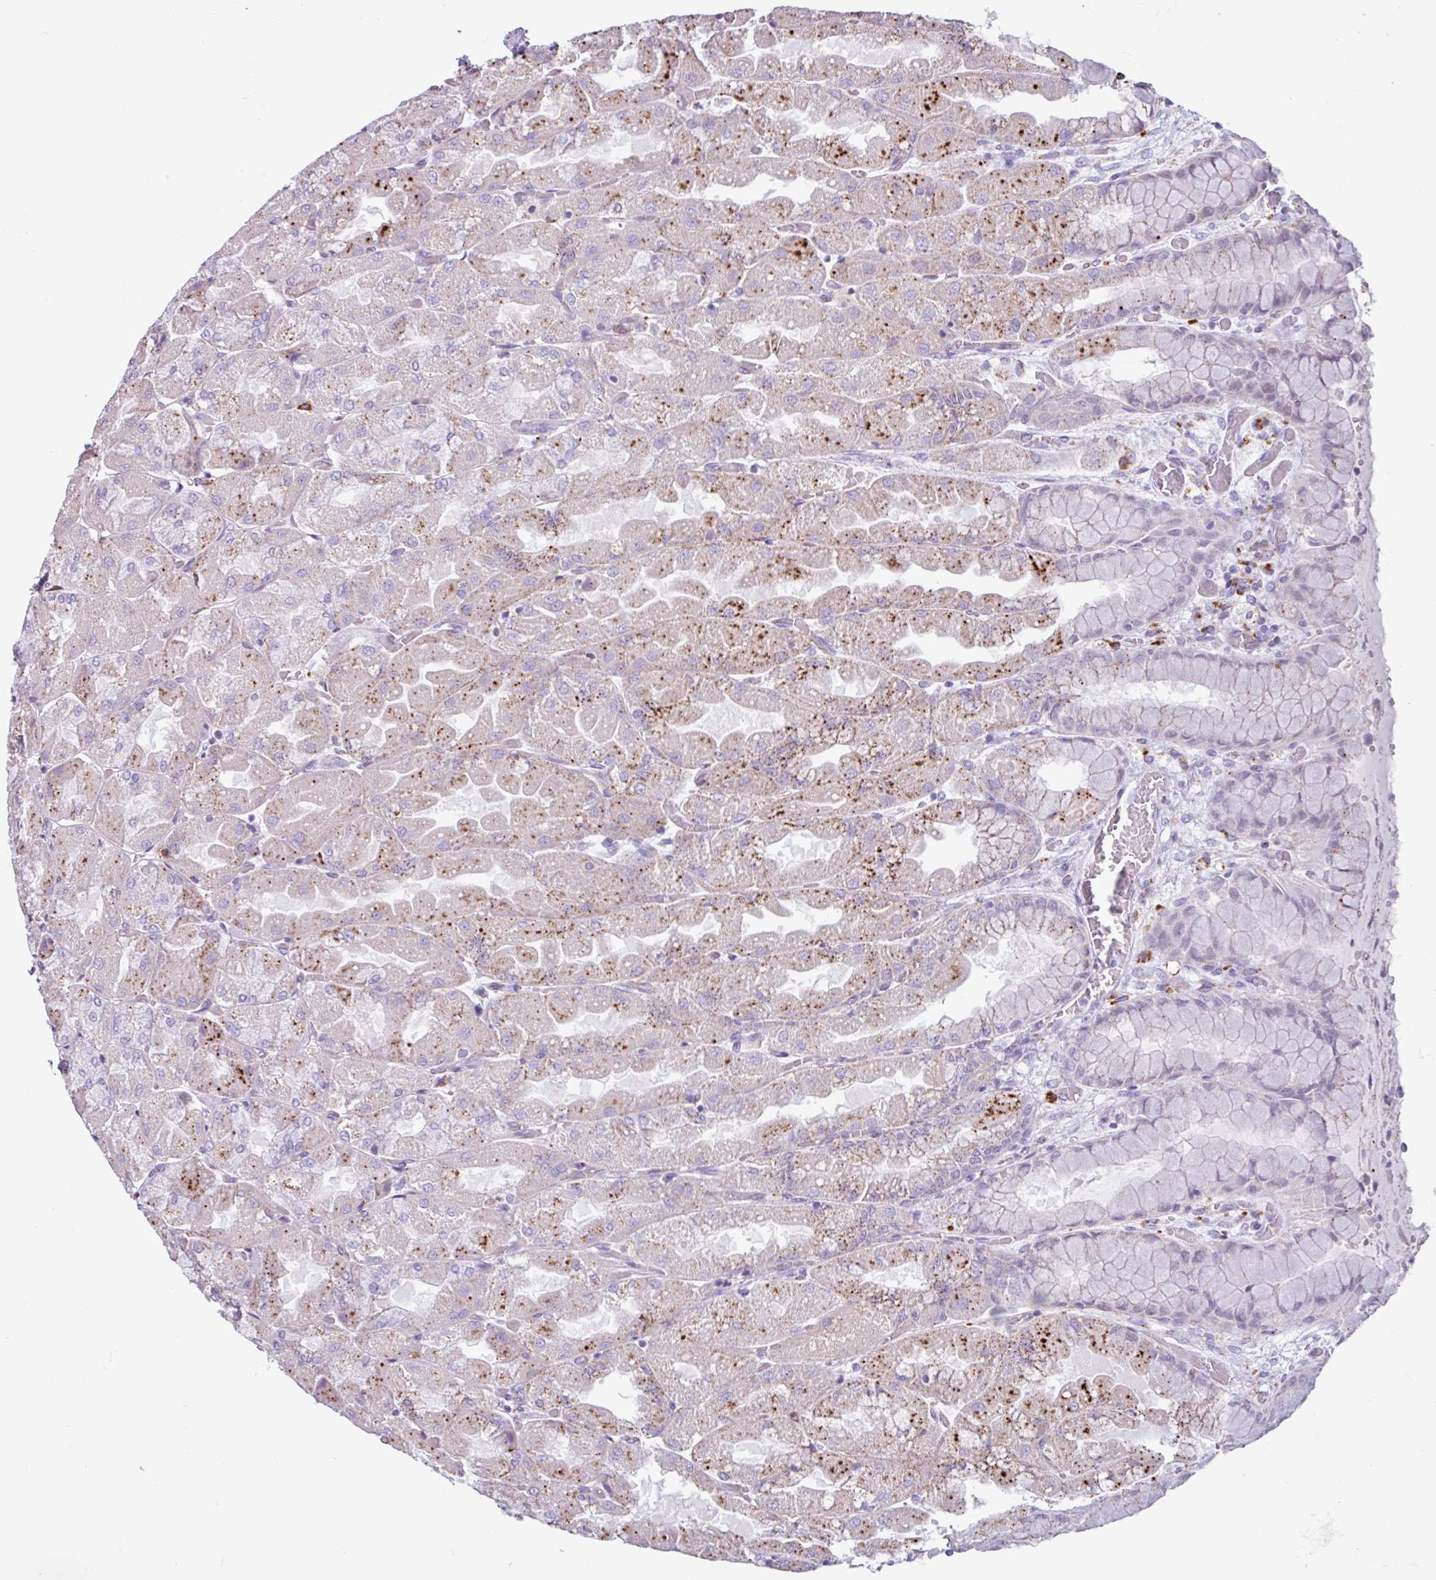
{"staining": {"intensity": "moderate", "quantity": "25%-75%", "location": "cytoplasmic/membranous"}, "tissue": "stomach", "cell_type": "Glandular cells", "image_type": "normal", "snomed": [{"axis": "morphology", "description": "Normal tissue, NOS"}, {"axis": "topography", "description": "Stomach"}], "caption": "Protein staining reveals moderate cytoplasmic/membranous expression in about 25%-75% of glandular cells in benign stomach.", "gene": "AMIGO2", "patient": {"sex": "female", "age": 61}}